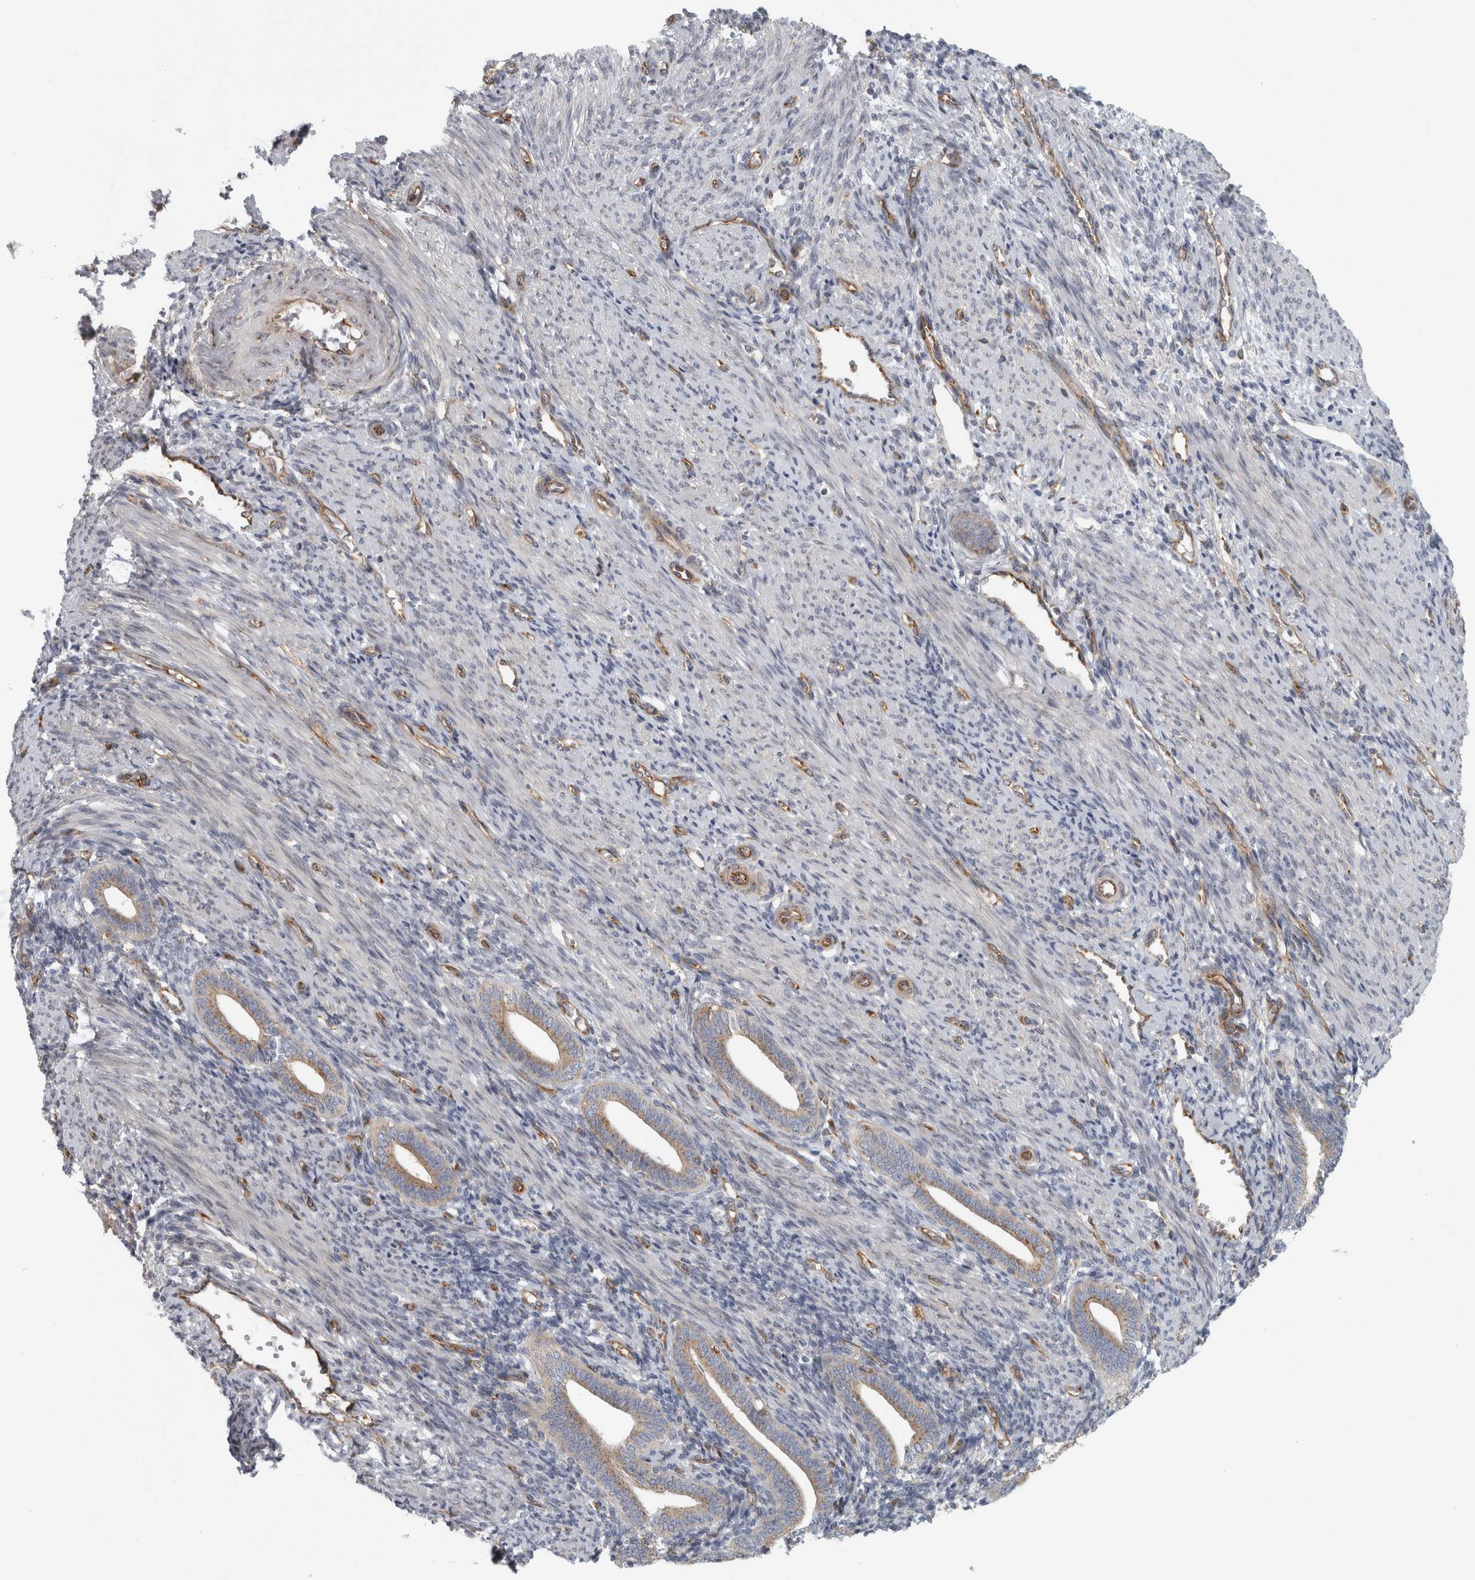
{"staining": {"intensity": "negative", "quantity": "none", "location": "none"}, "tissue": "endometrium", "cell_type": "Cells in endometrial stroma", "image_type": "normal", "snomed": [{"axis": "morphology", "description": "Normal tissue, NOS"}, {"axis": "topography", "description": "Uterus"}, {"axis": "topography", "description": "Endometrium"}], "caption": "Cells in endometrial stroma are negative for brown protein staining in benign endometrium.", "gene": "PEX6", "patient": {"sex": "female", "age": 33}}